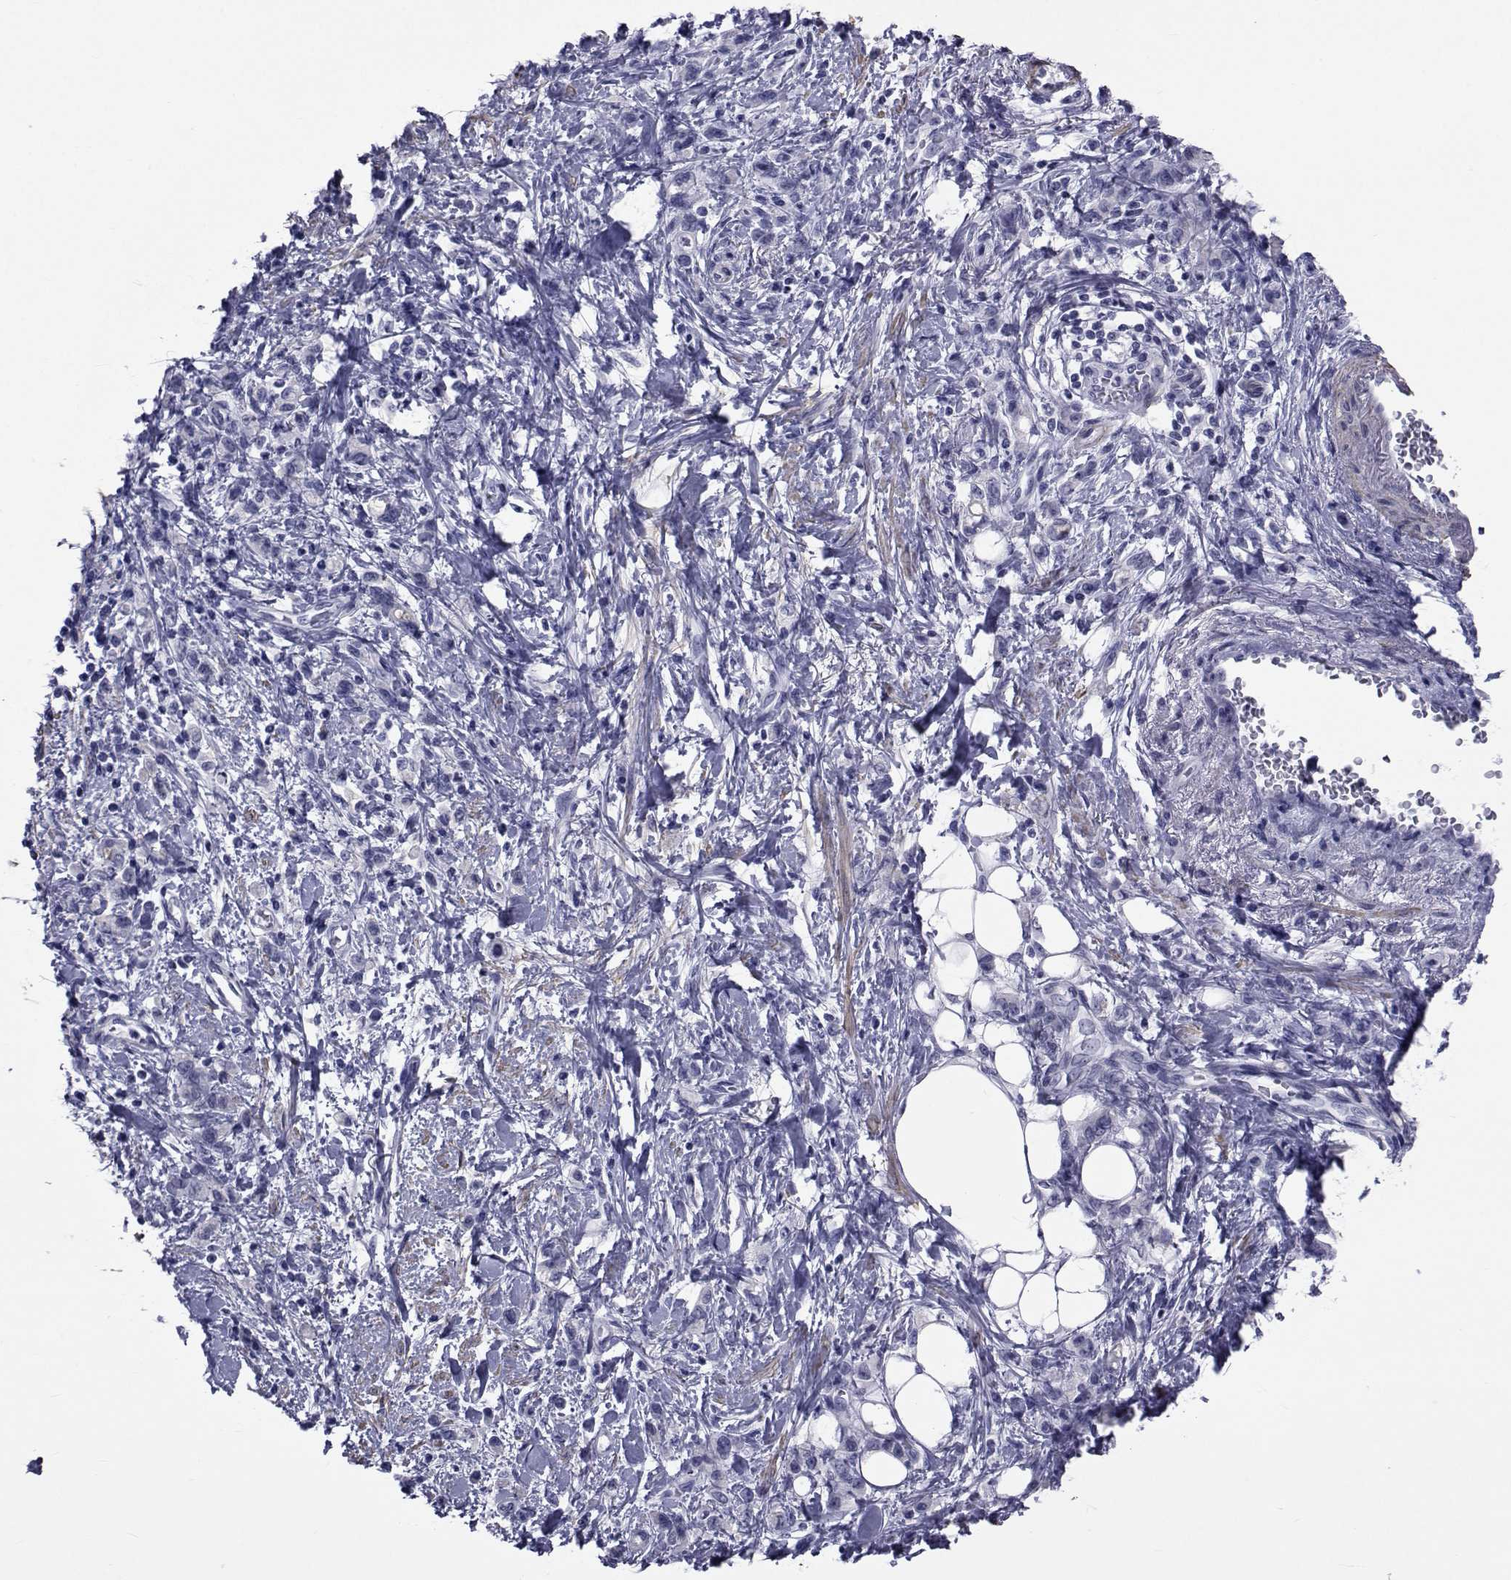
{"staining": {"intensity": "negative", "quantity": "none", "location": "none"}, "tissue": "stomach cancer", "cell_type": "Tumor cells", "image_type": "cancer", "snomed": [{"axis": "morphology", "description": "Adenocarcinoma, NOS"}, {"axis": "topography", "description": "Stomach"}], "caption": "The IHC image has no significant expression in tumor cells of stomach cancer tissue.", "gene": "GKAP1", "patient": {"sex": "male", "age": 77}}